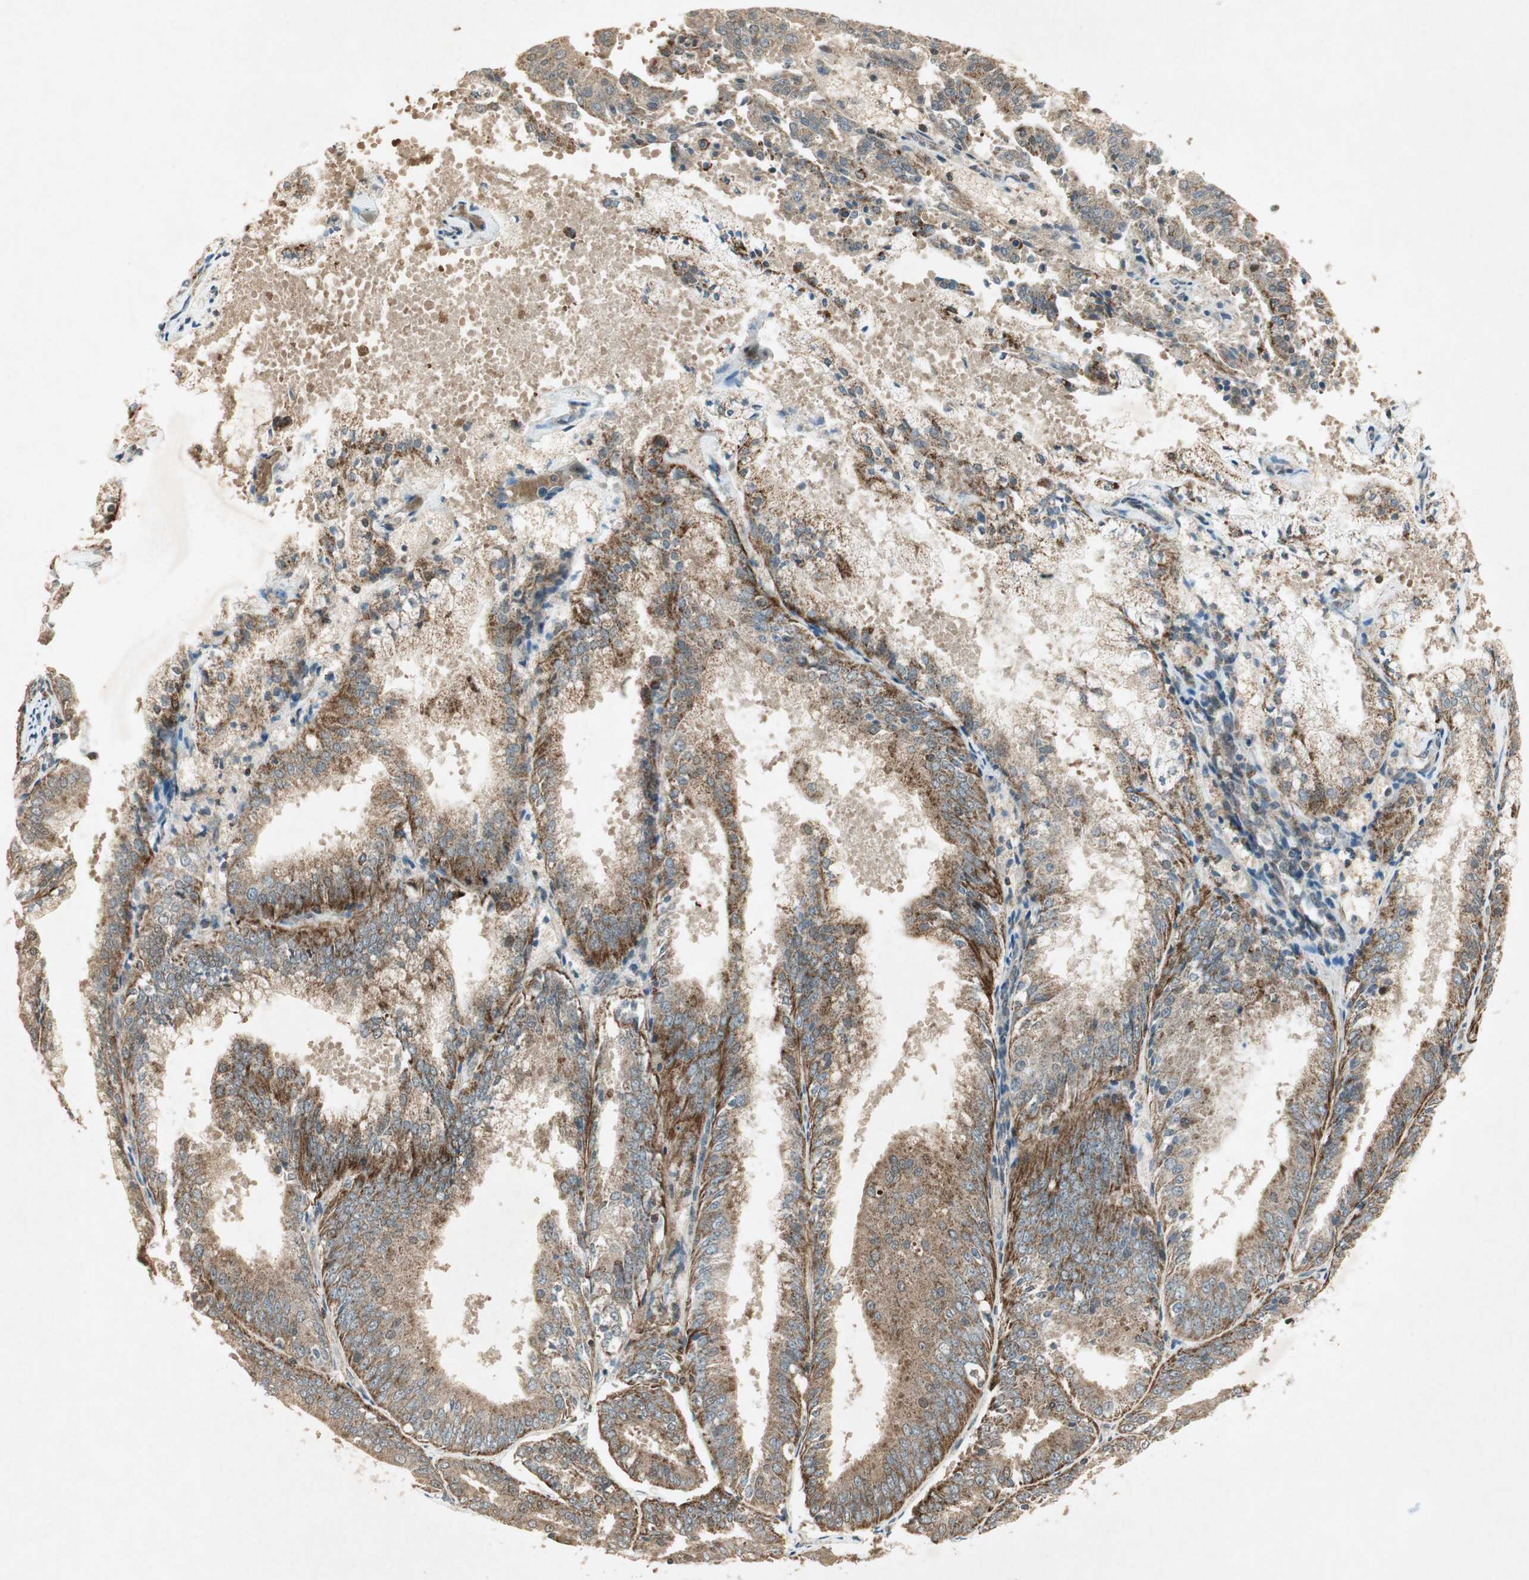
{"staining": {"intensity": "strong", "quantity": ">75%", "location": "cytoplasmic/membranous"}, "tissue": "endometrial cancer", "cell_type": "Tumor cells", "image_type": "cancer", "snomed": [{"axis": "morphology", "description": "Adenocarcinoma, NOS"}, {"axis": "topography", "description": "Endometrium"}], "caption": "Adenocarcinoma (endometrial) stained for a protein reveals strong cytoplasmic/membranous positivity in tumor cells.", "gene": "USP2", "patient": {"sex": "female", "age": 63}}